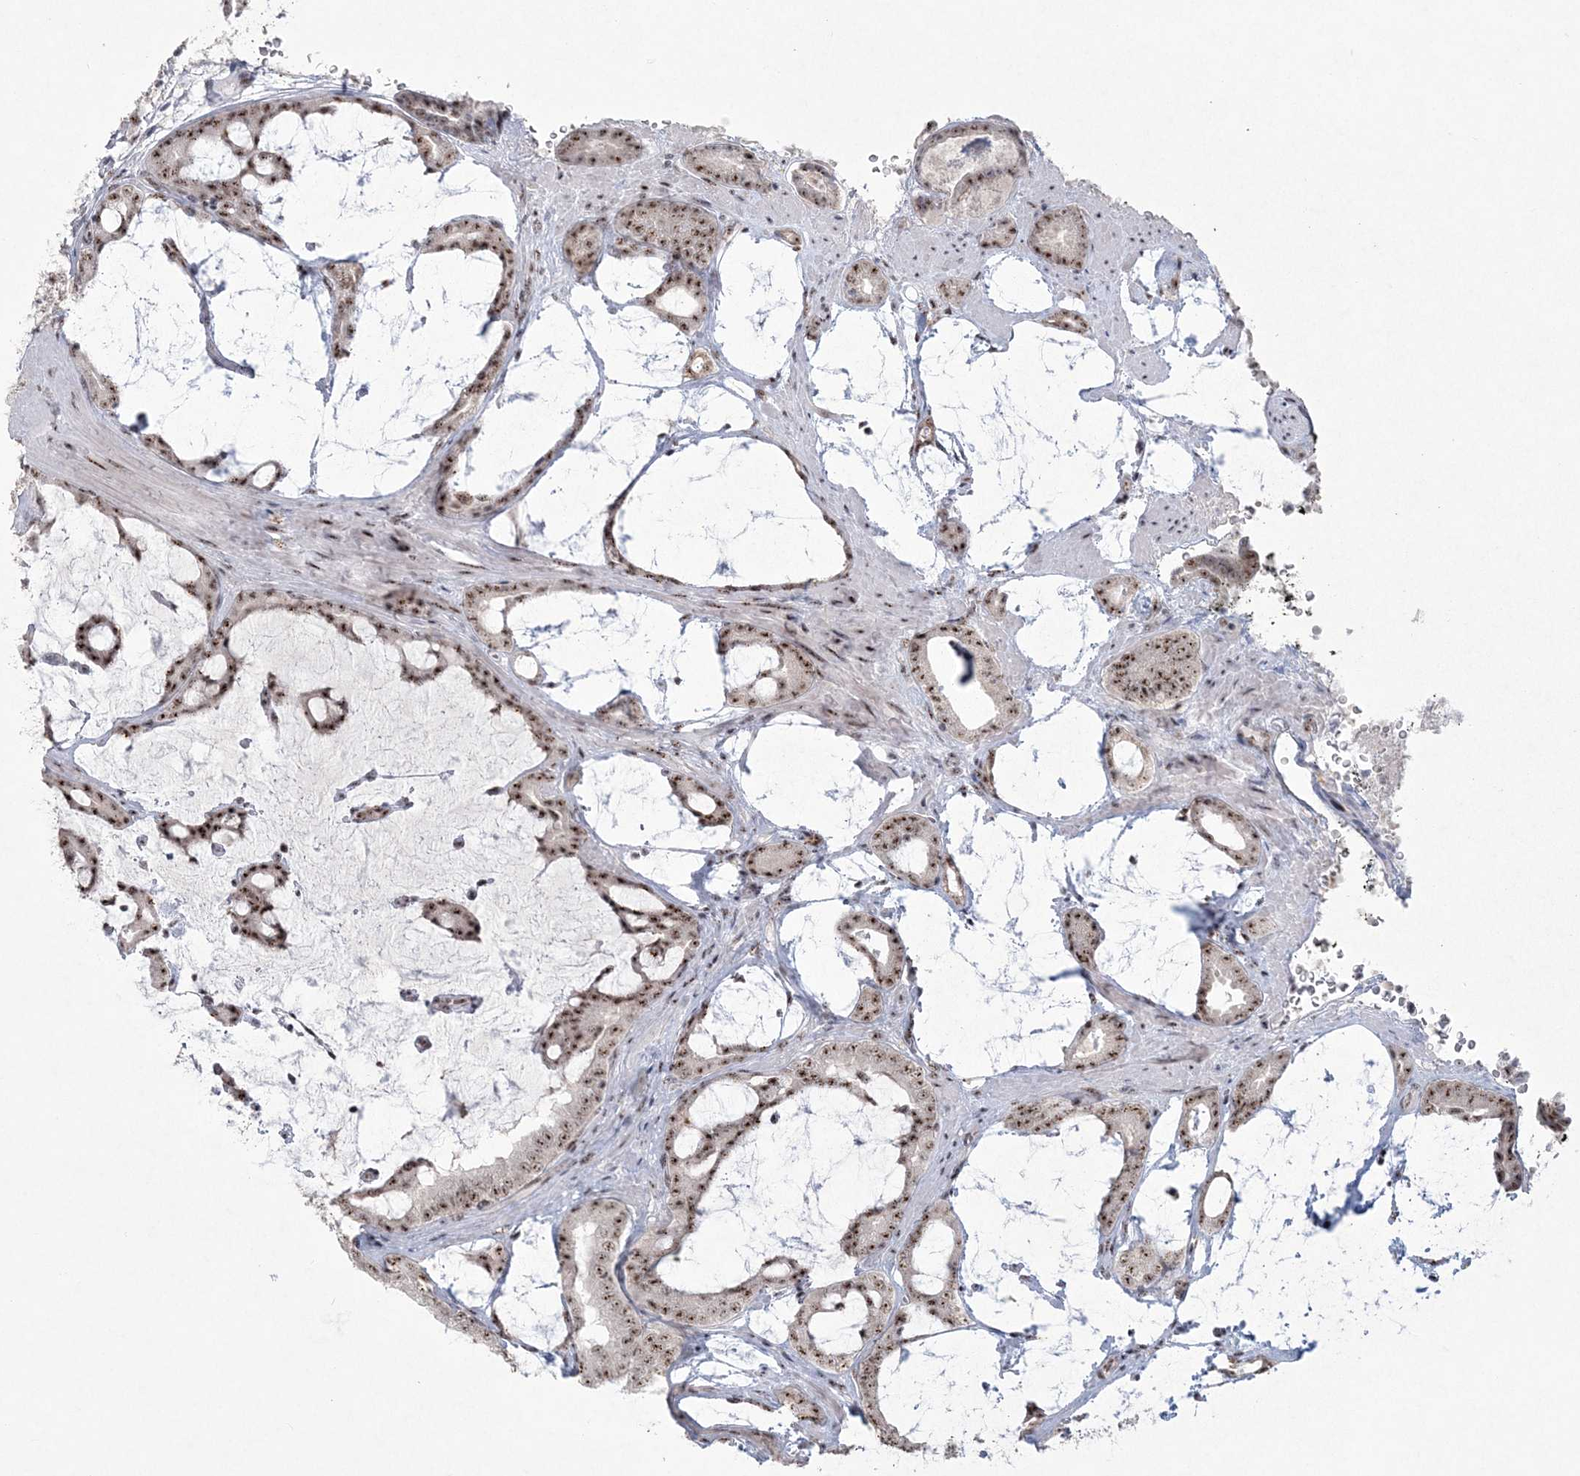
{"staining": {"intensity": "moderate", "quantity": ">75%", "location": "nuclear"}, "tissue": "prostate cancer", "cell_type": "Tumor cells", "image_type": "cancer", "snomed": [{"axis": "morphology", "description": "Adenocarcinoma, Low grade"}, {"axis": "topography", "description": "Prostate"}], "caption": "A medium amount of moderate nuclear positivity is appreciated in about >75% of tumor cells in adenocarcinoma (low-grade) (prostate) tissue. Nuclei are stained in blue.", "gene": "KDM6B", "patient": {"sex": "male", "age": 71}}